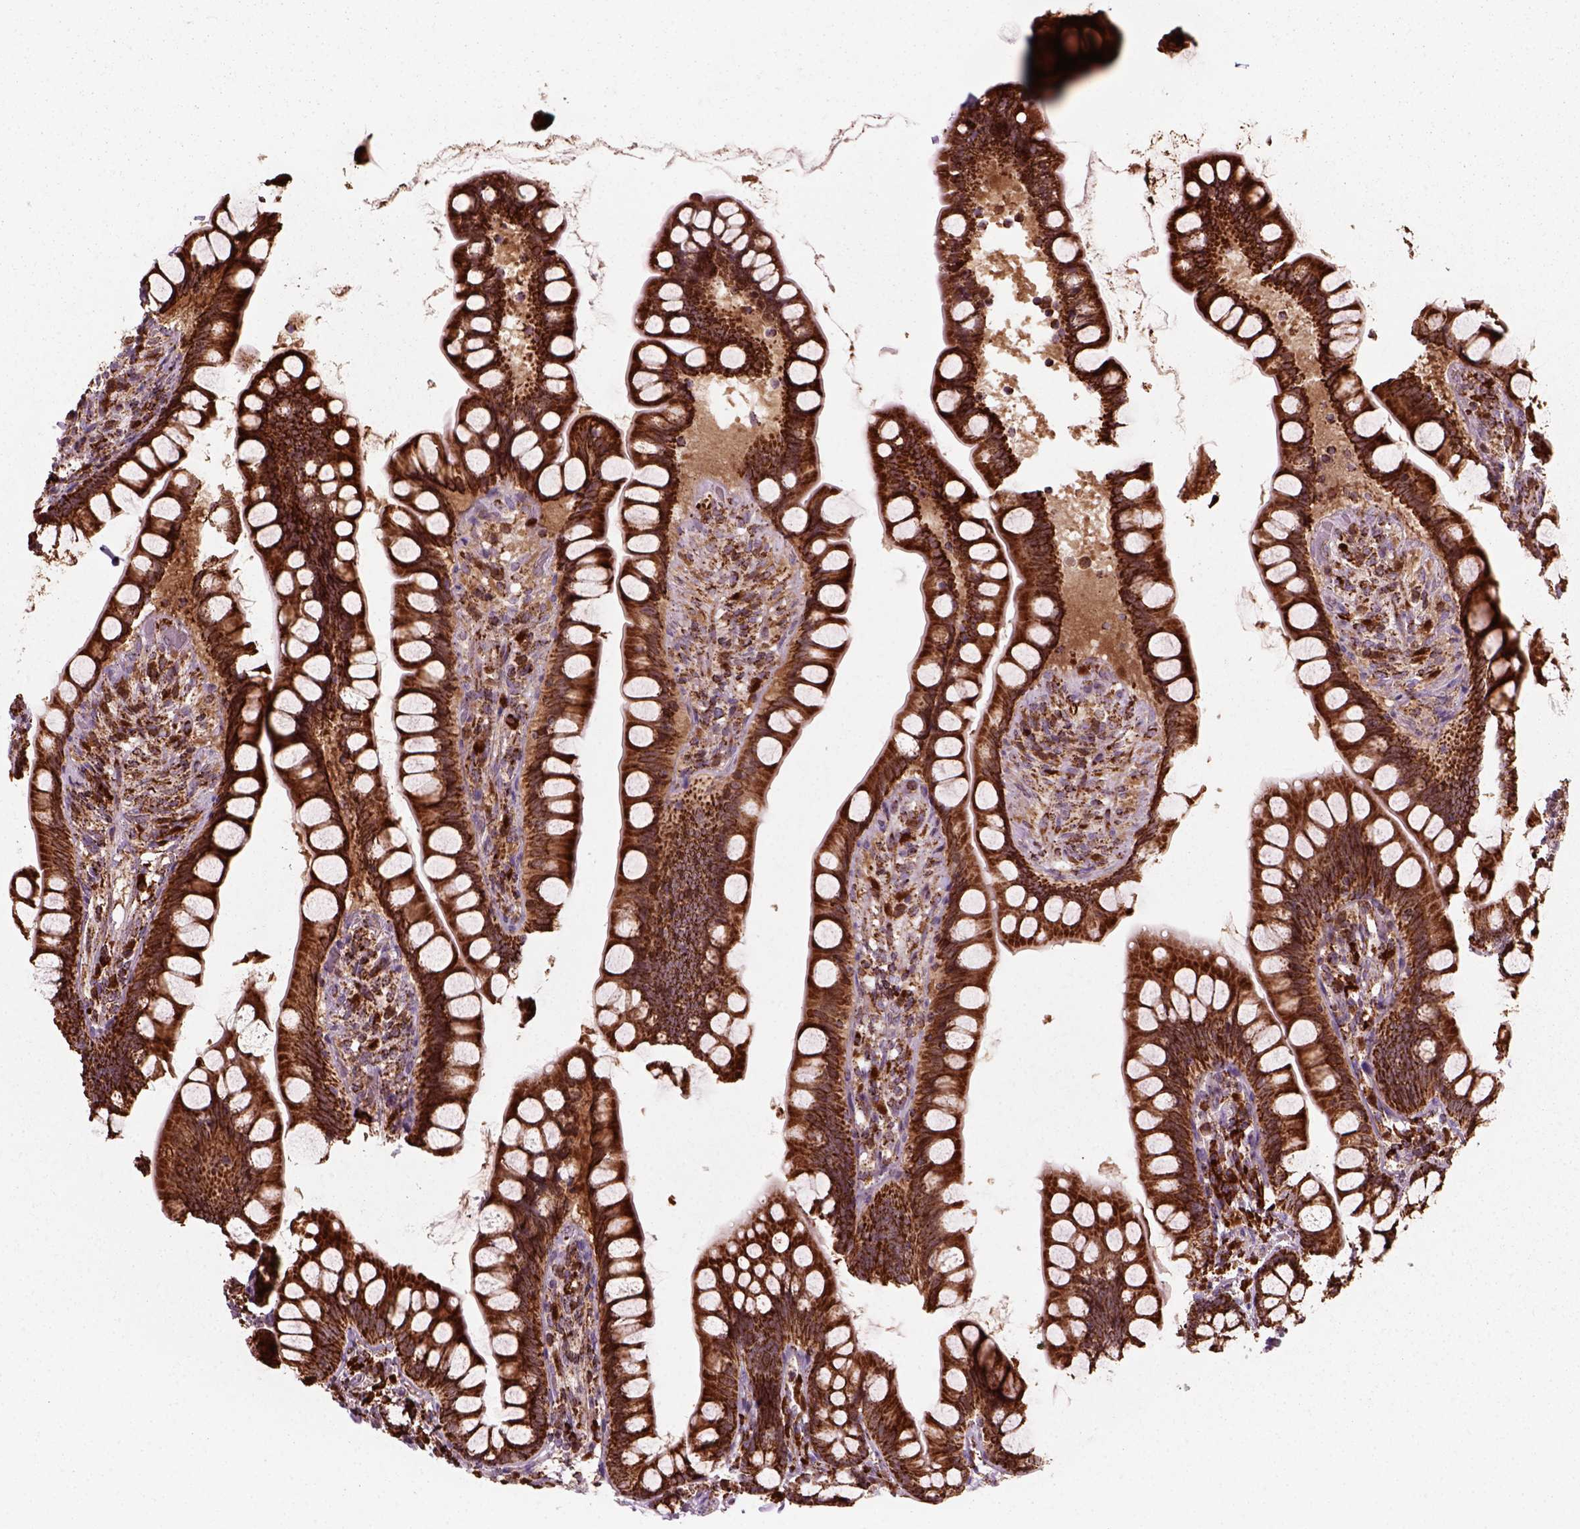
{"staining": {"intensity": "strong", "quantity": ">75%", "location": "cytoplasmic/membranous"}, "tissue": "small intestine", "cell_type": "Glandular cells", "image_type": "normal", "snomed": [{"axis": "morphology", "description": "Normal tissue, NOS"}, {"axis": "topography", "description": "Small intestine"}], "caption": "IHC (DAB (3,3'-diaminobenzidine)) staining of benign human small intestine demonstrates strong cytoplasmic/membranous protein expression in approximately >75% of glandular cells. IHC stains the protein of interest in brown and the nuclei are stained blue.", "gene": "NUDT16L1", "patient": {"sex": "male", "age": 70}}